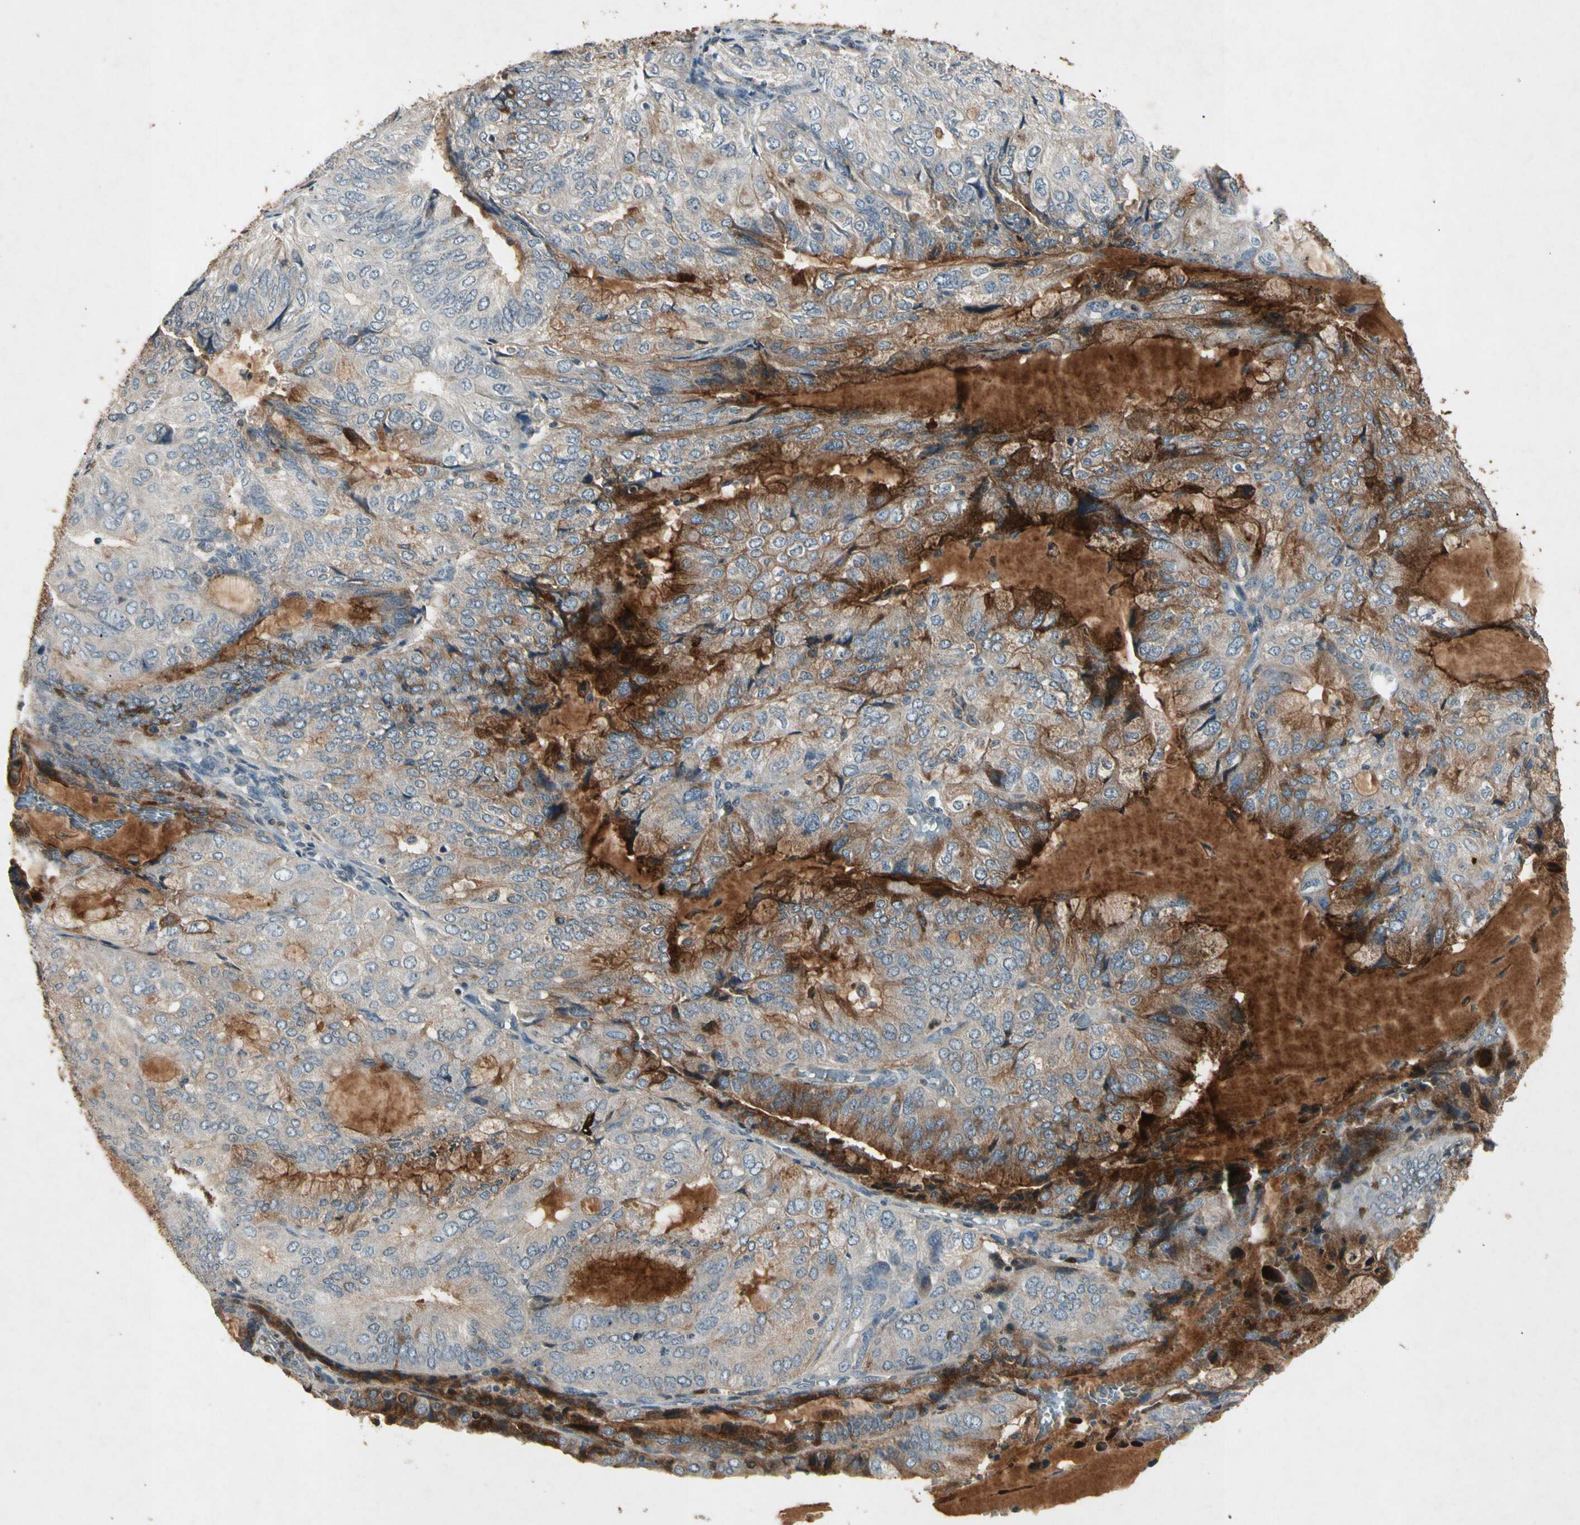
{"staining": {"intensity": "weak", "quantity": "25%-75%", "location": "cytoplasmic/membranous"}, "tissue": "endometrial cancer", "cell_type": "Tumor cells", "image_type": "cancer", "snomed": [{"axis": "morphology", "description": "Adenocarcinoma, NOS"}, {"axis": "topography", "description": "Endometrium"}], "caption": "Weak cytoplasmic/membranous expression for a protein is appreciated in approximately 25%-75% of tumor cells of endometrial cancer (adenocarcinoma) using immunohistochemistry.", "gene": "CP", "patient": {"sex": "female", "age": 81}}